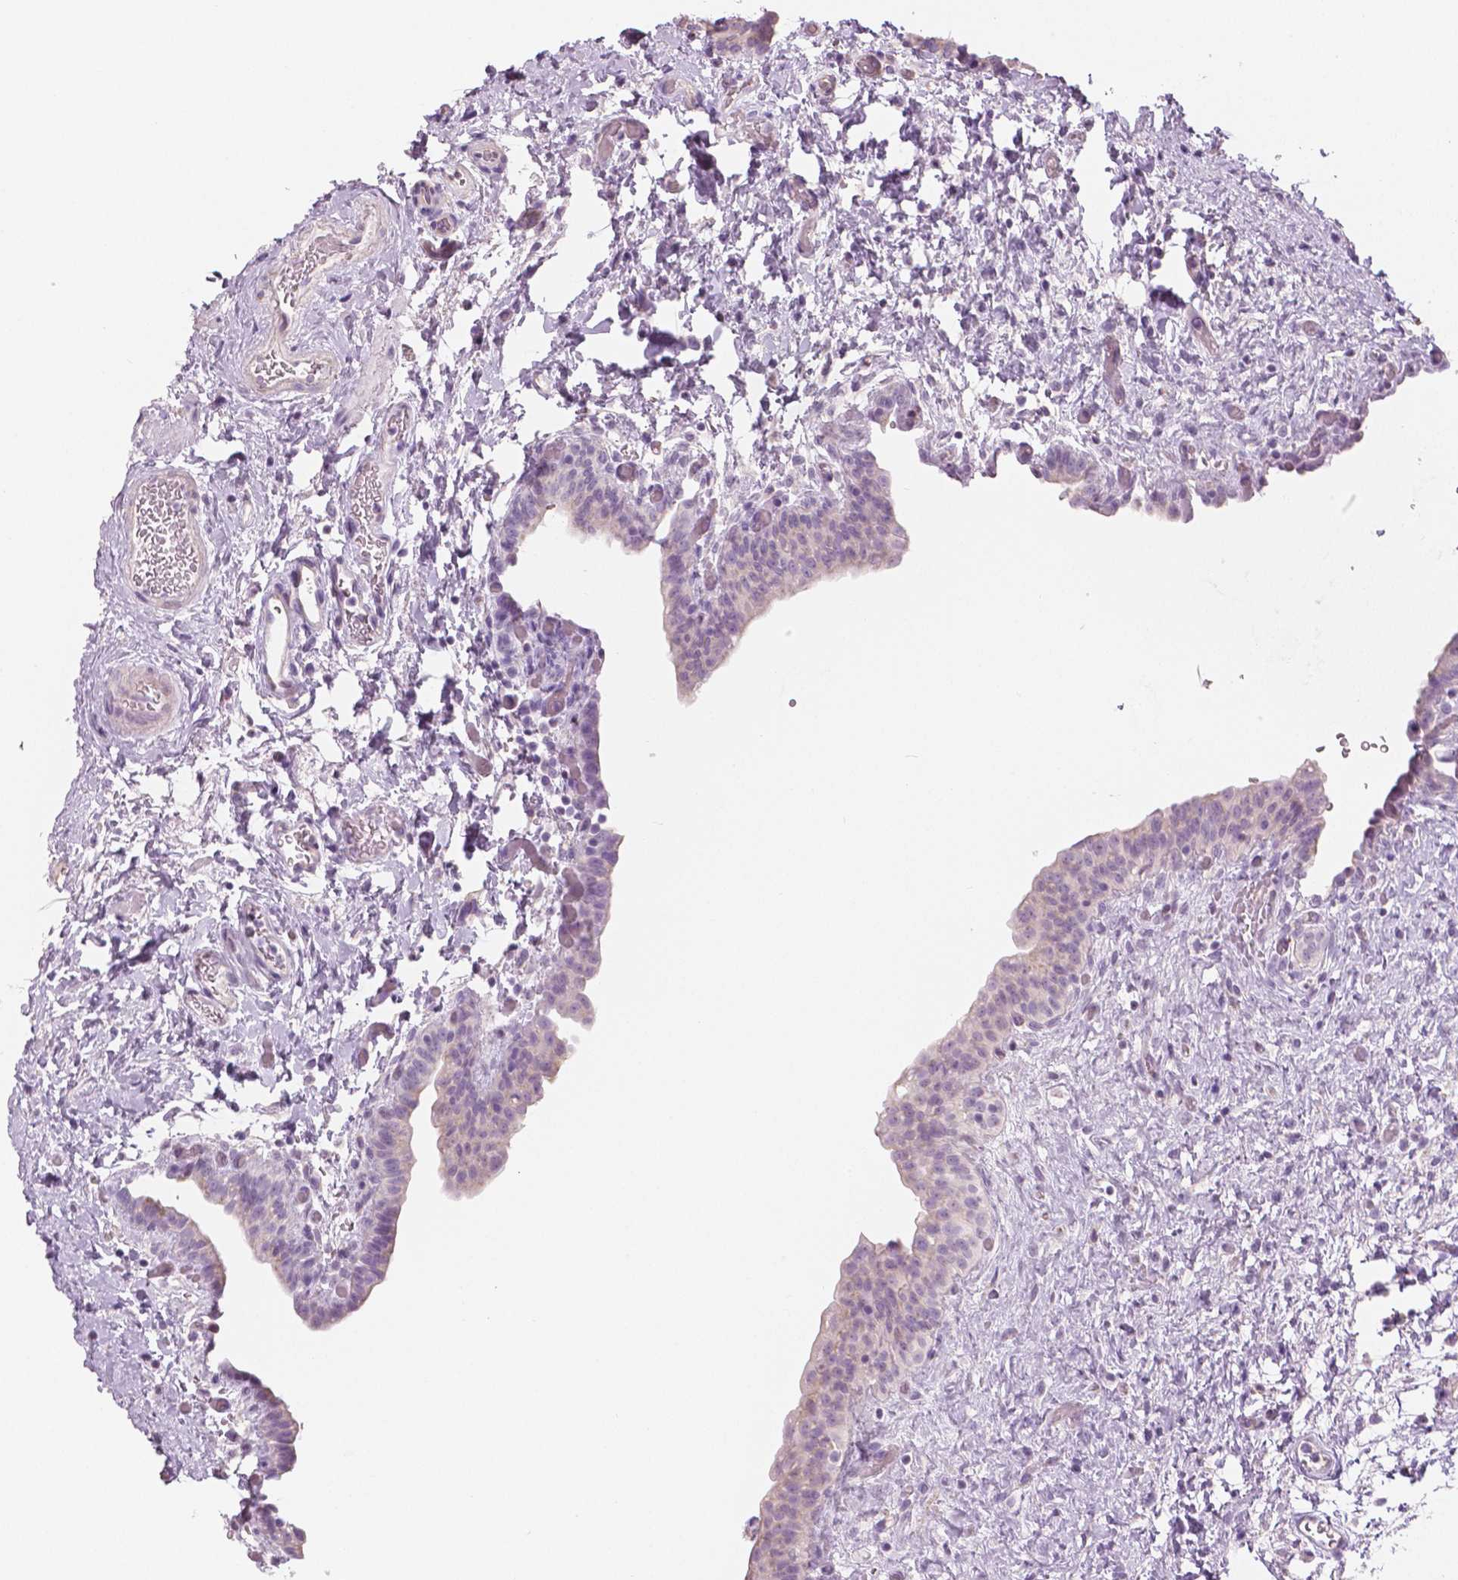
{"staining": {"intensity": "negative", "quantity": "none", "location": "none"}, "tissue": "urinary bladder", "cell_type": "Urothelial cells", "image_type": "normal", "snomed": [{"axis": "morphology", "description": "Normal tissue, NOS"}, {"axis": "topography", "description": "Urinary bladder"}], "caption": "A high-resolution micrograph shows IHC staining of unremarkable urinary bladder, which exhibits no significant staining in urothelial cells.", "gene": "SLC24A1", "patient": {"sex": "male", "age": 69}}